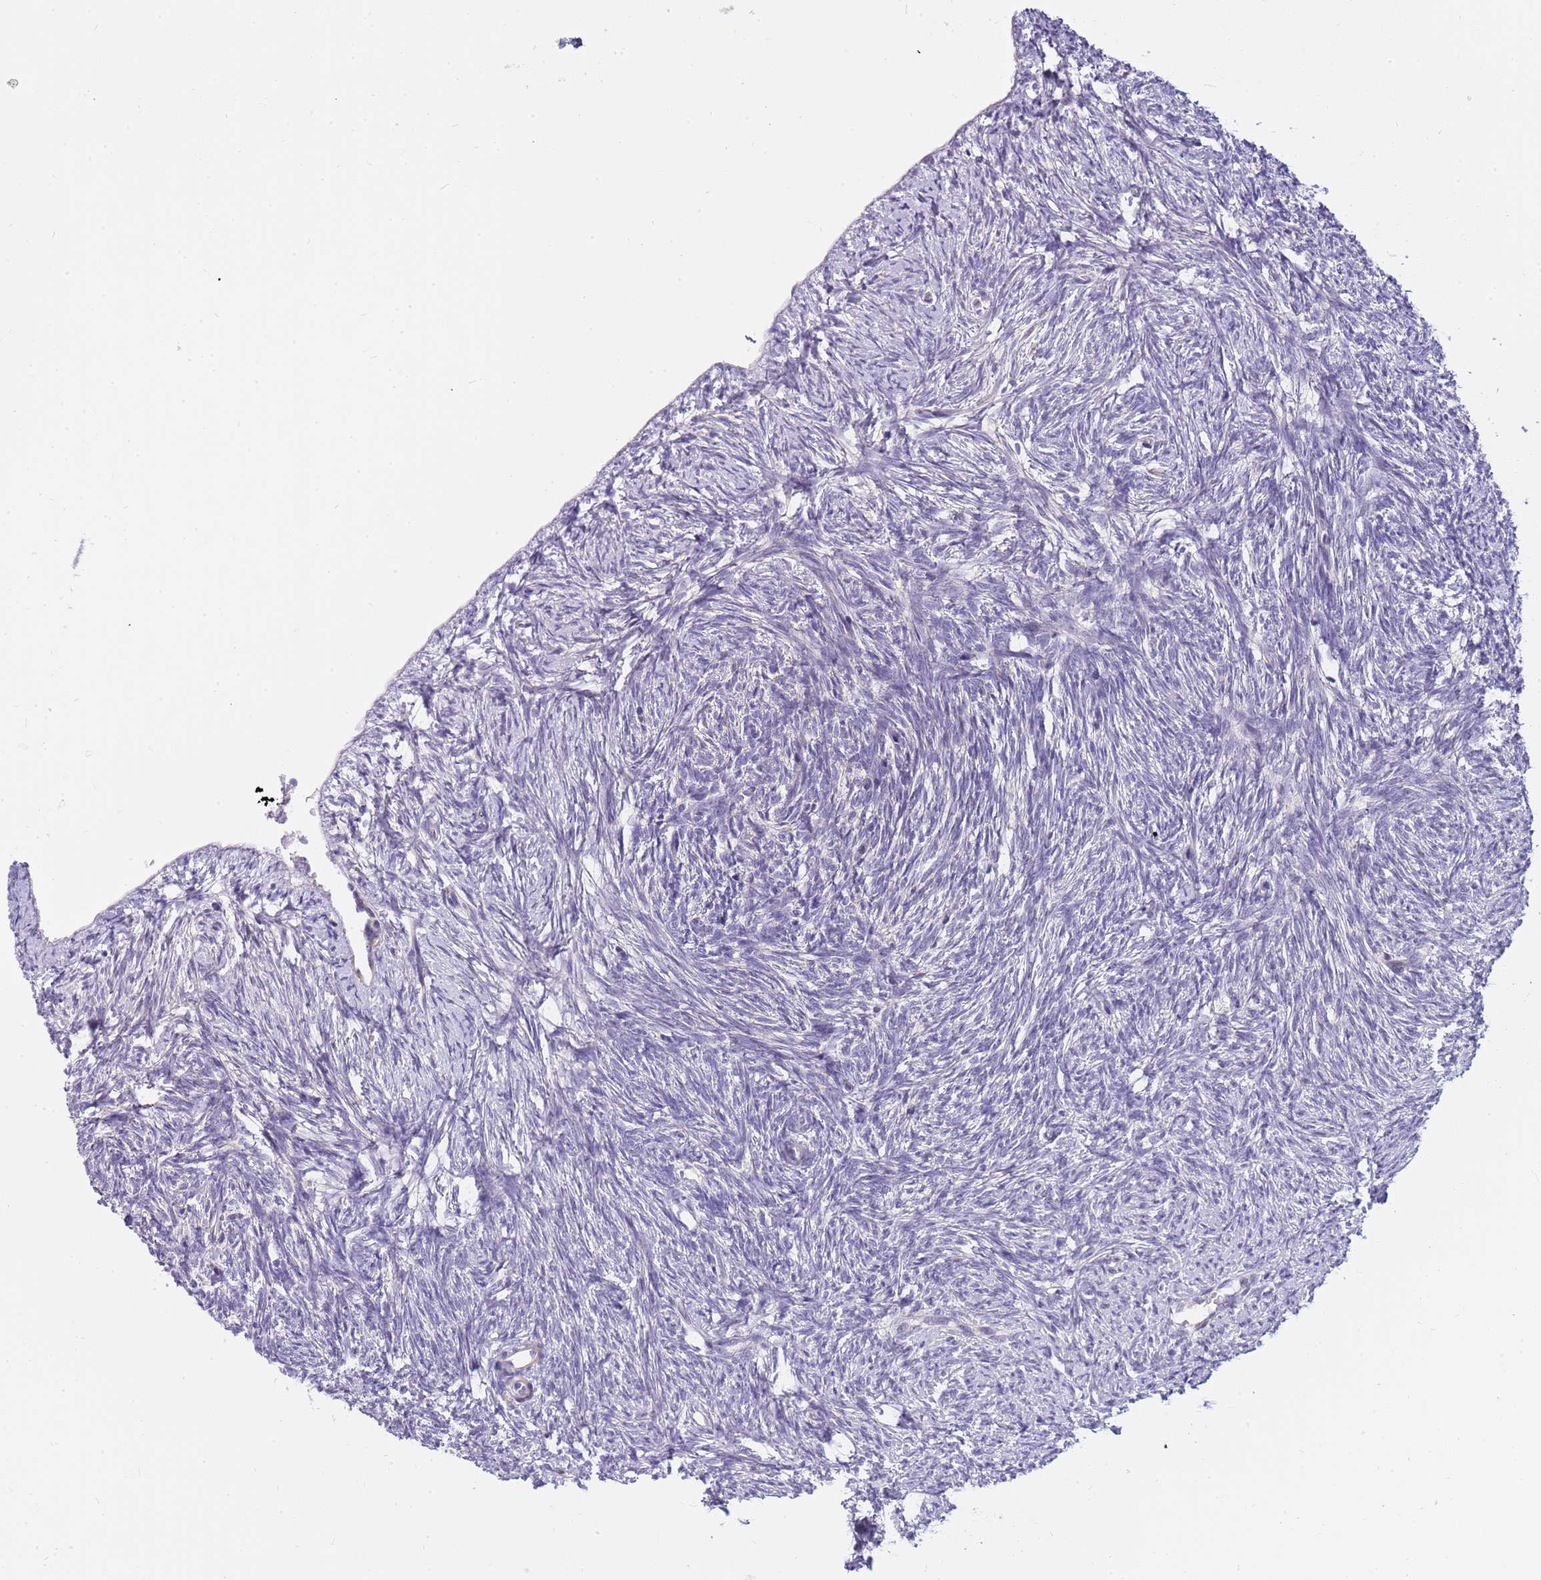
{"staining": {"intensity": "moderate", "quantity": ">75%", "location": "cytoplasmic/membranous"}, "tissue": "ovary", "cell_type": "Follicle cells", "image_type": "normal", "snomed": [{"axis": "morphology", "description": "Normal tissue, NOS"}, {"axis": "topography", "description": "Ovary"}], "caption": "Unremarkable ovary shows moderate cytoplasmic/membranous positivity in approximately >75% of follicle cells, visualized by immunohistochemistry.", "gene": "DNAJA3", "patient": {"sex": "female", "age": 51}}